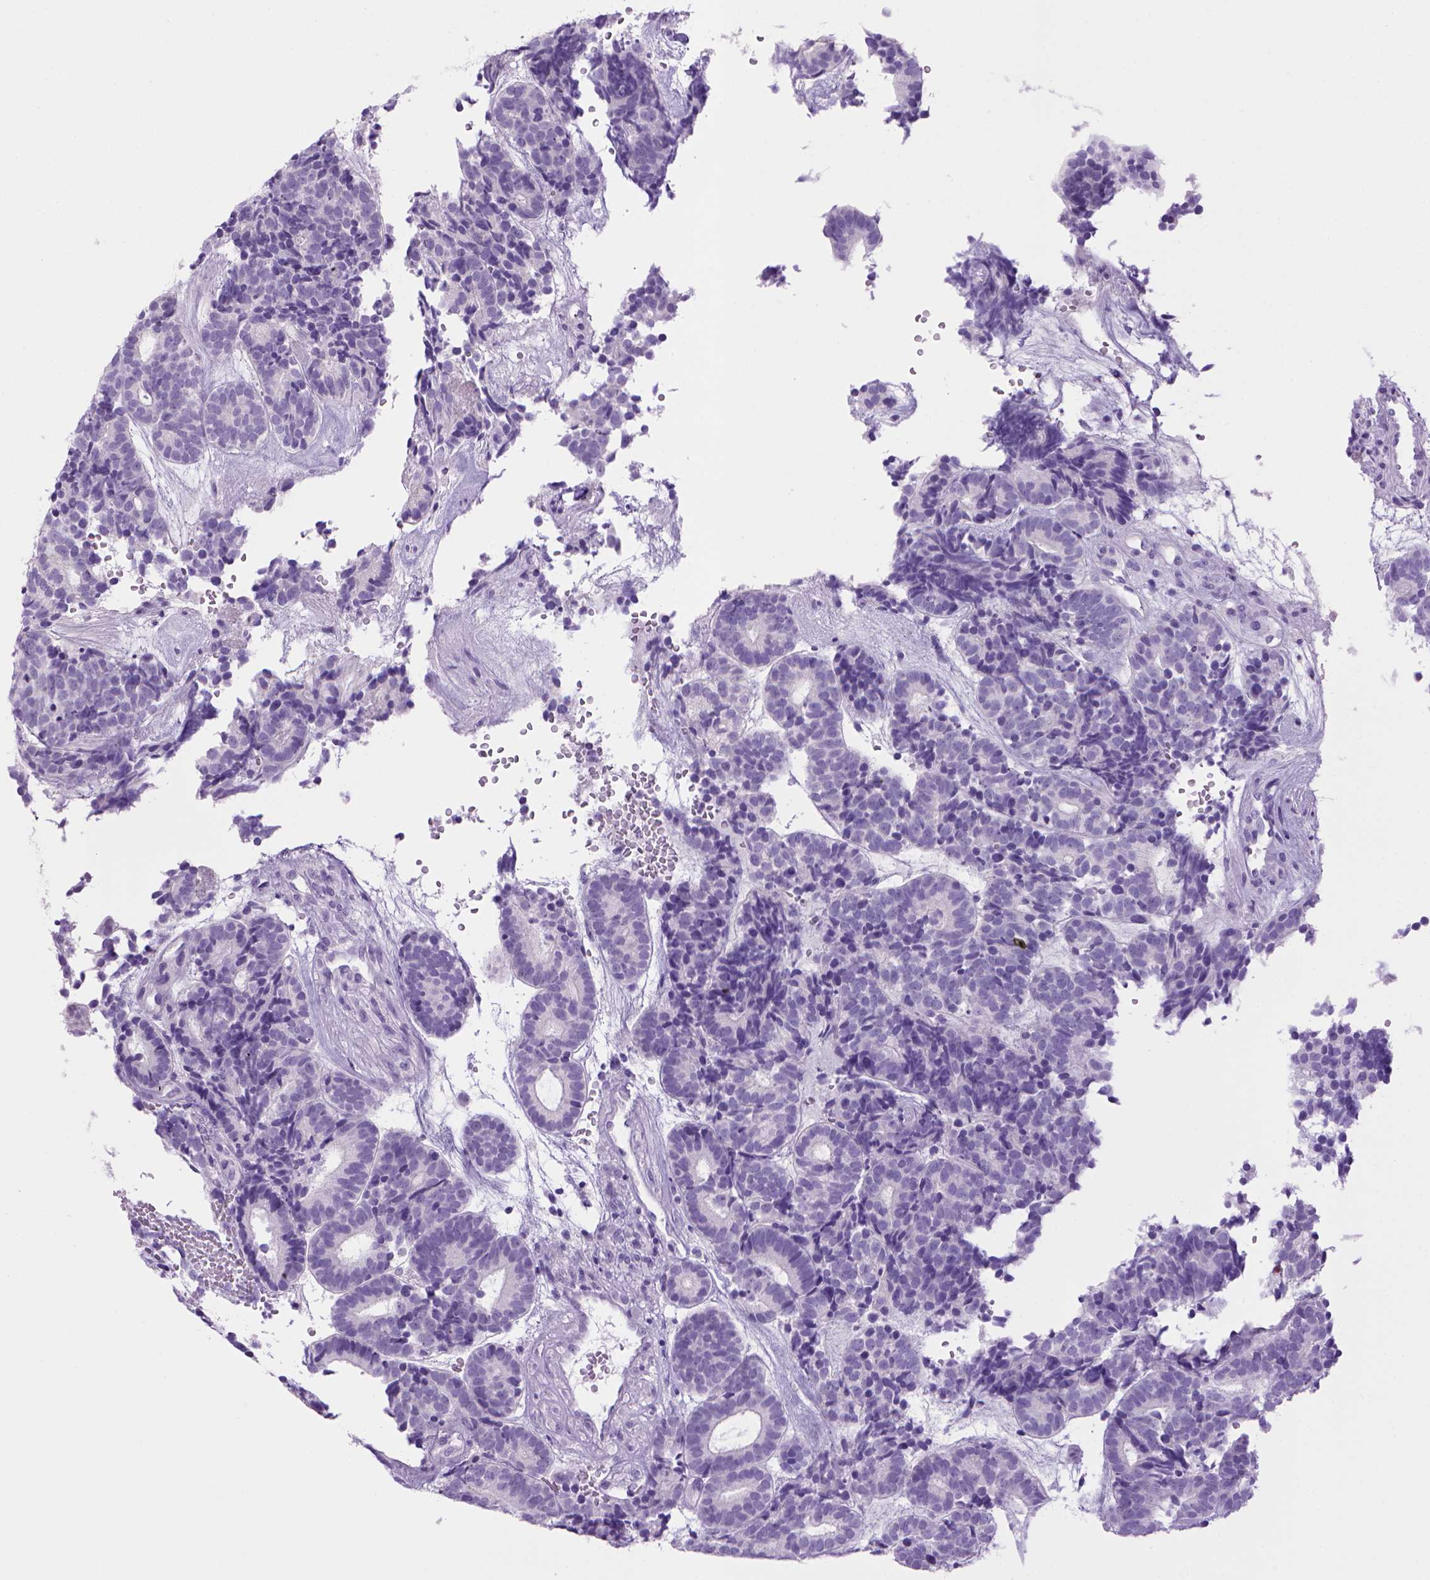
{"staining": {"intensity": "negative", "quantity": "none", "location": "none"}, "tissue": "head and neck cancer", "cell_type": "Tumor cells", "image_type": "cancer", "snomed": [{"axis": "morphology", "description": "Adenocarcinoma, NOS"}, {"axis": "topography", "description": "Head-Neck"}], "caption": "This micrograph is of head and neck adenocarcinoma stained with IHC to label a protein in brown with the nuclei are counter-stained blue. There is no positivity in tumor cells.", "gene": "SGCG", "patient": {"sex": "female", "age": 81}}